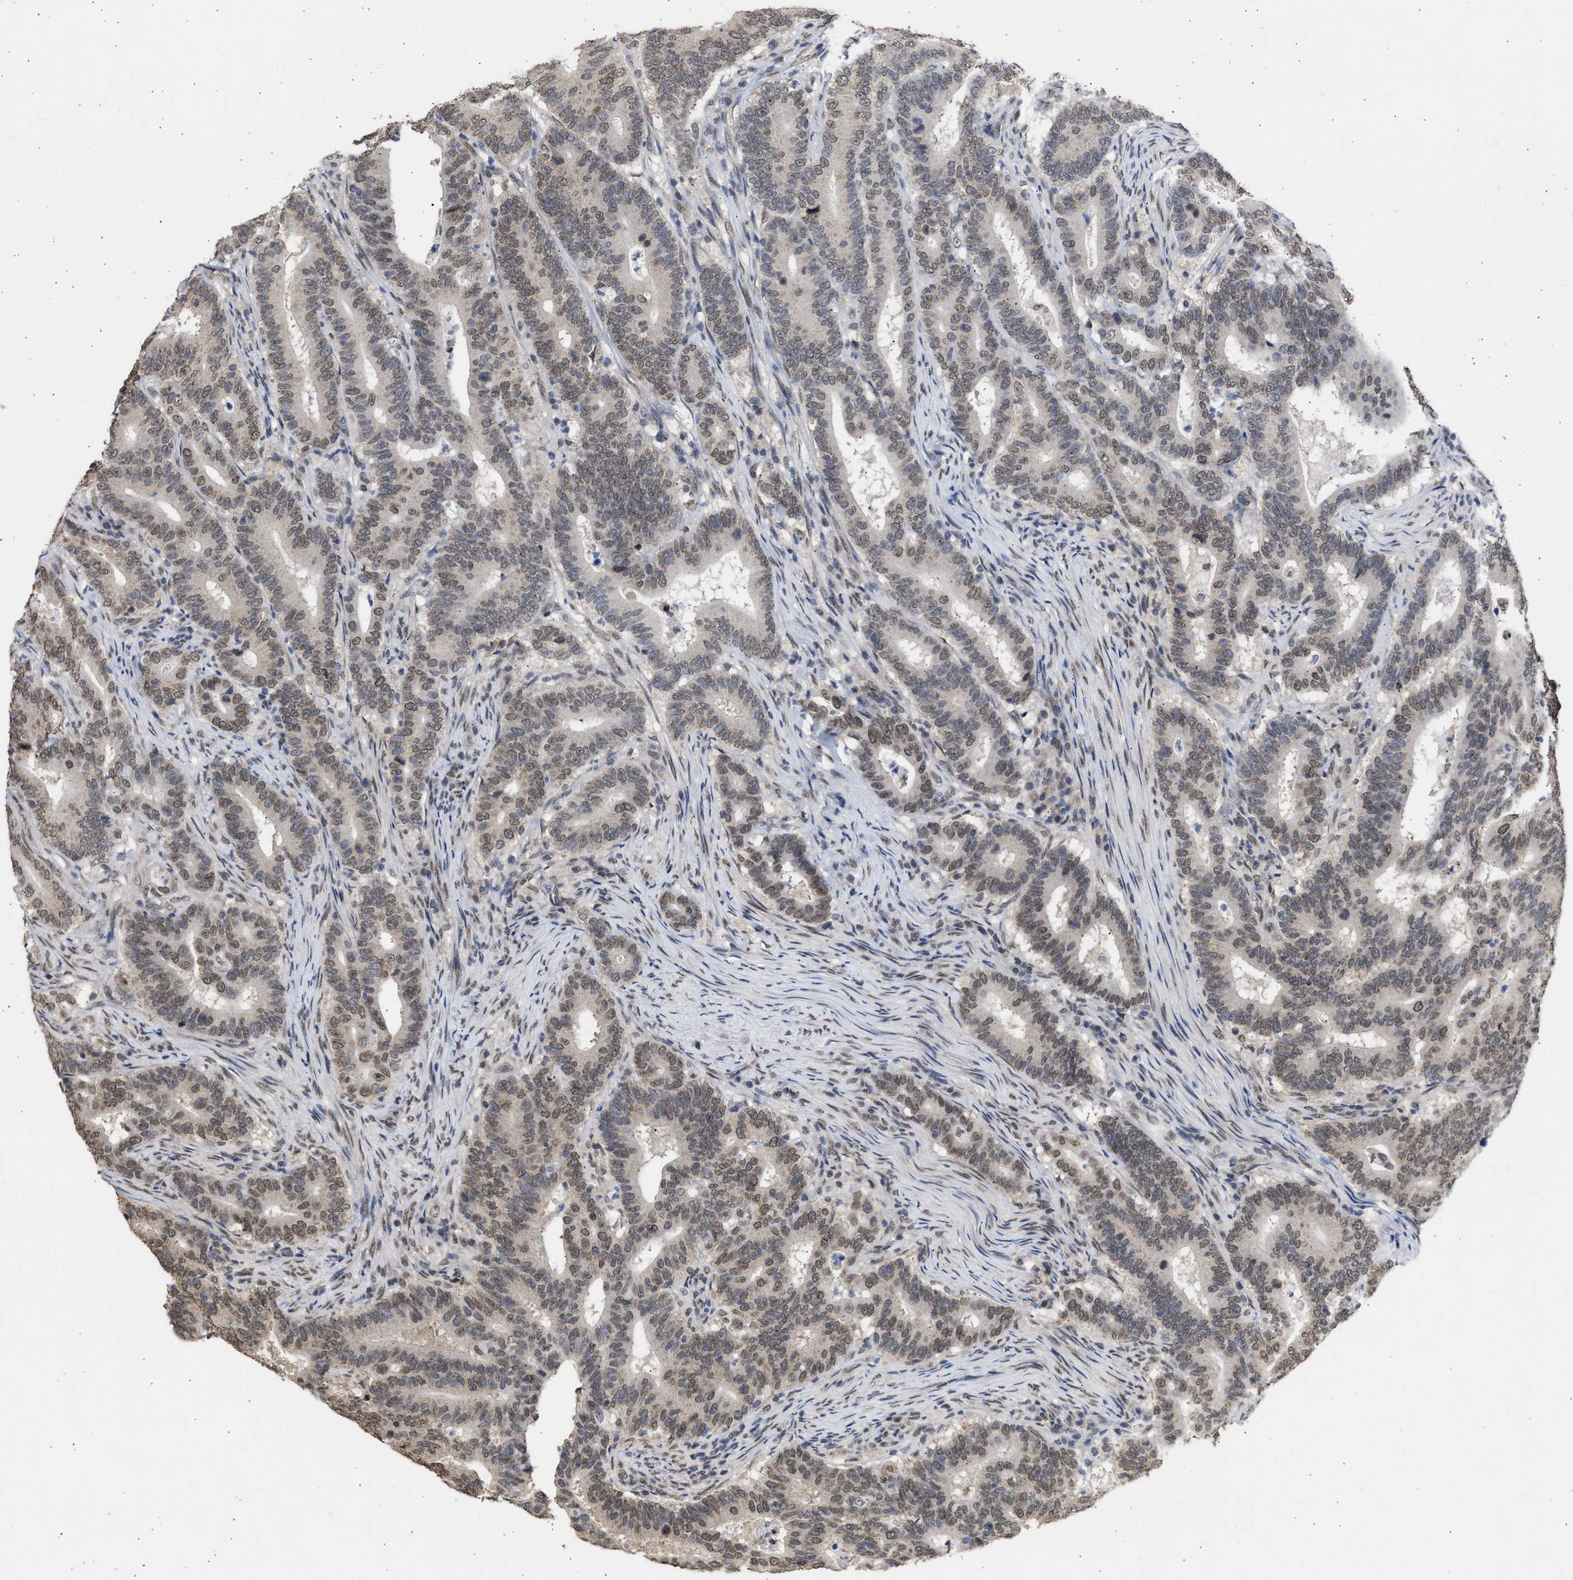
{"staining": {"intensity": "weak", "quantity": "<25%", "location": "cytoplasmic/membranous,nuclear"}, "tissue": "colorectal cancer", "cell_type": "Tumor cells", "image_type": "cancer", "snomed": [{"axis": "morphology", "description": "Adenocarcinoma, NOS"}, {"axis": "topography", "description": "Colon"}], "caption": "Image shows no significant protein positivity in tumor cells of colorectal cancer.", "gene": "NUP35", "patient": {"sex": "female", "age": 66}}